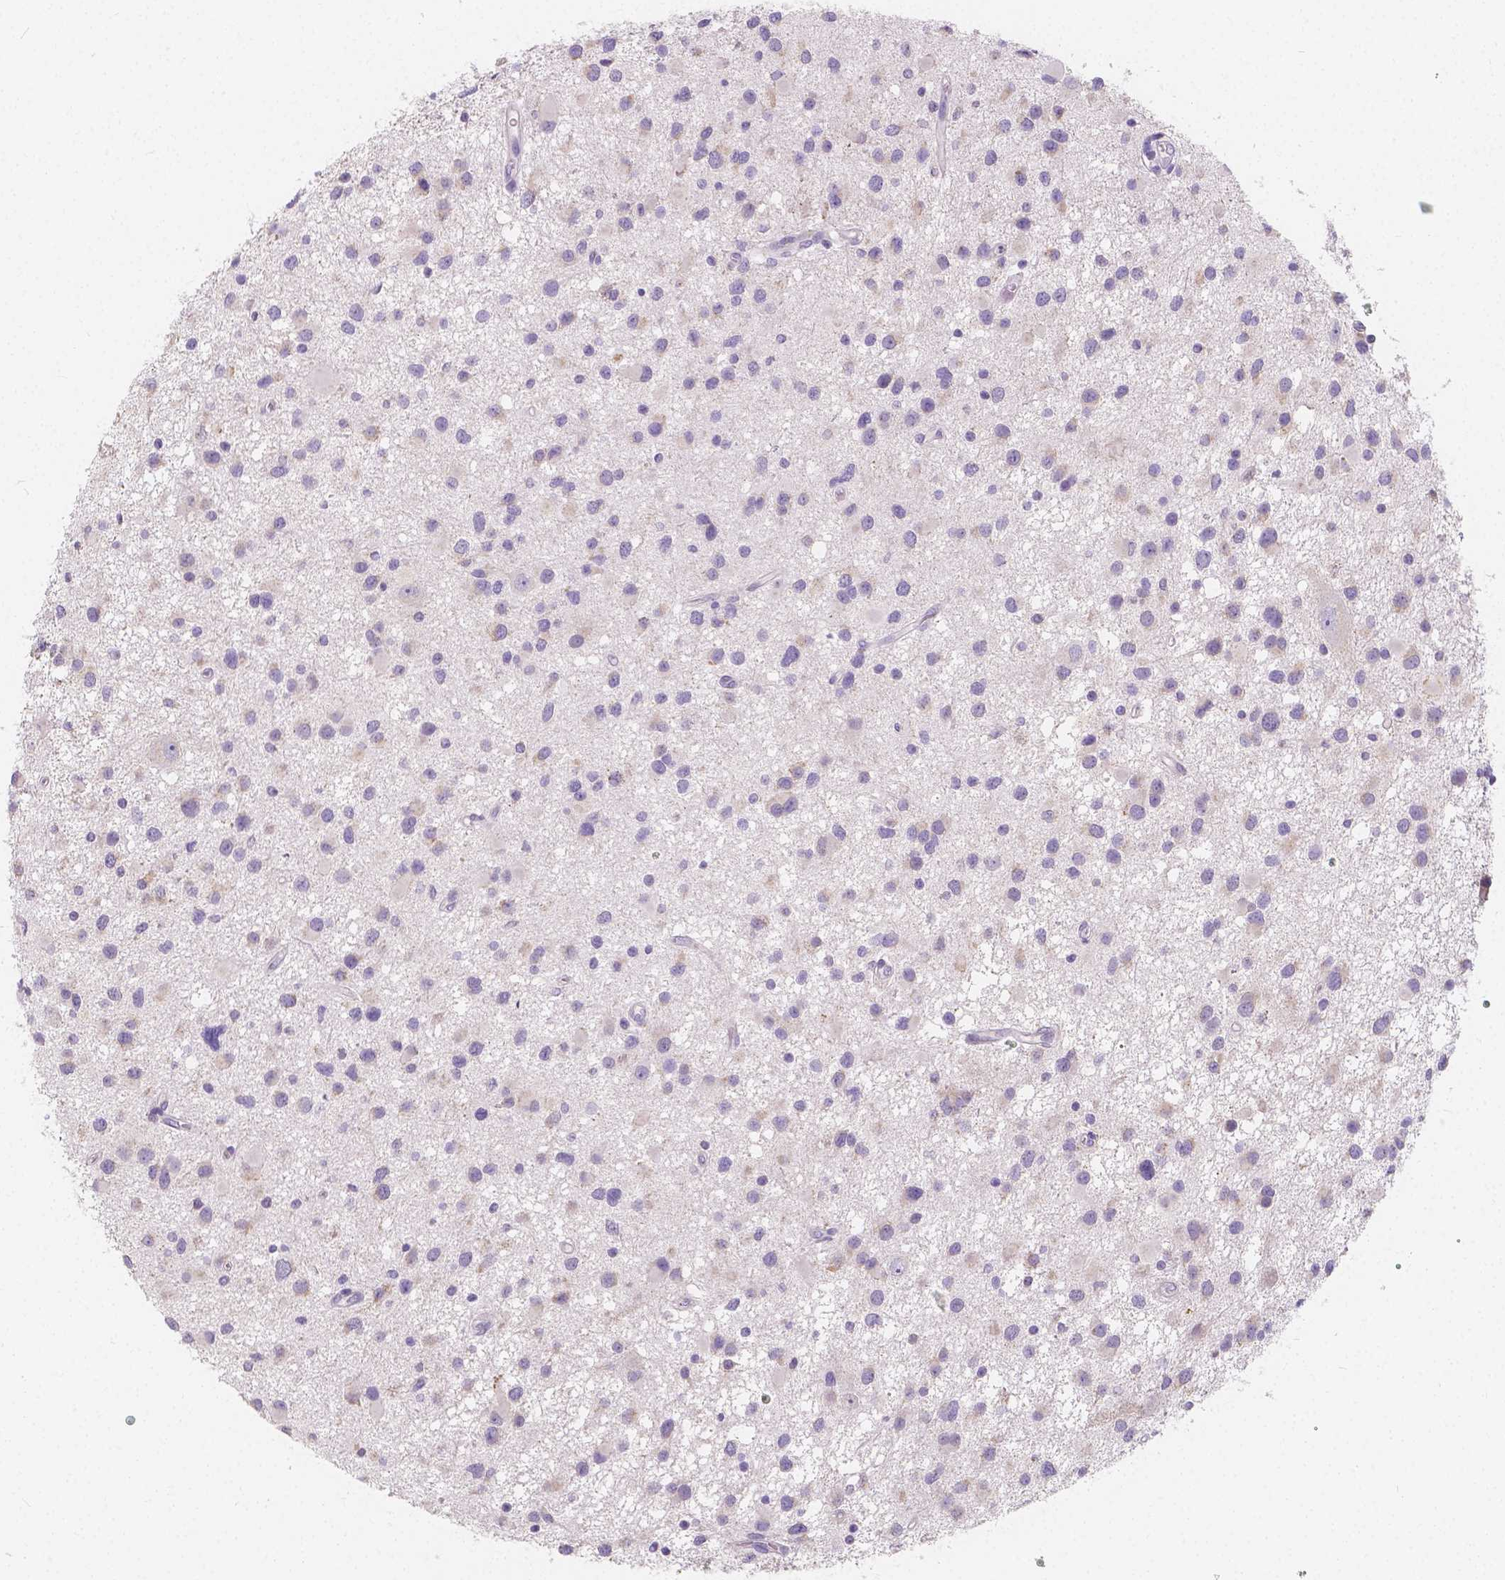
{"staining": {"intensity": "negative", "quantity": "none", "location": "none"}, "tissue": "glioma", "cell_type": "Tumor cells", "image_type": "cancer", "snomed": [{"axis": "morphology", "description": "Glioma, malignant, Low grade"}, {"axis": "topography", "description": "Brain"}], "caption": "IHC micrograph of malignant glioma (low-grade) stained for a protein (brown), which reveals no expression in tumor cells.", "gene": "RNF186", "patient": {"sex": "female", "age": 32}}